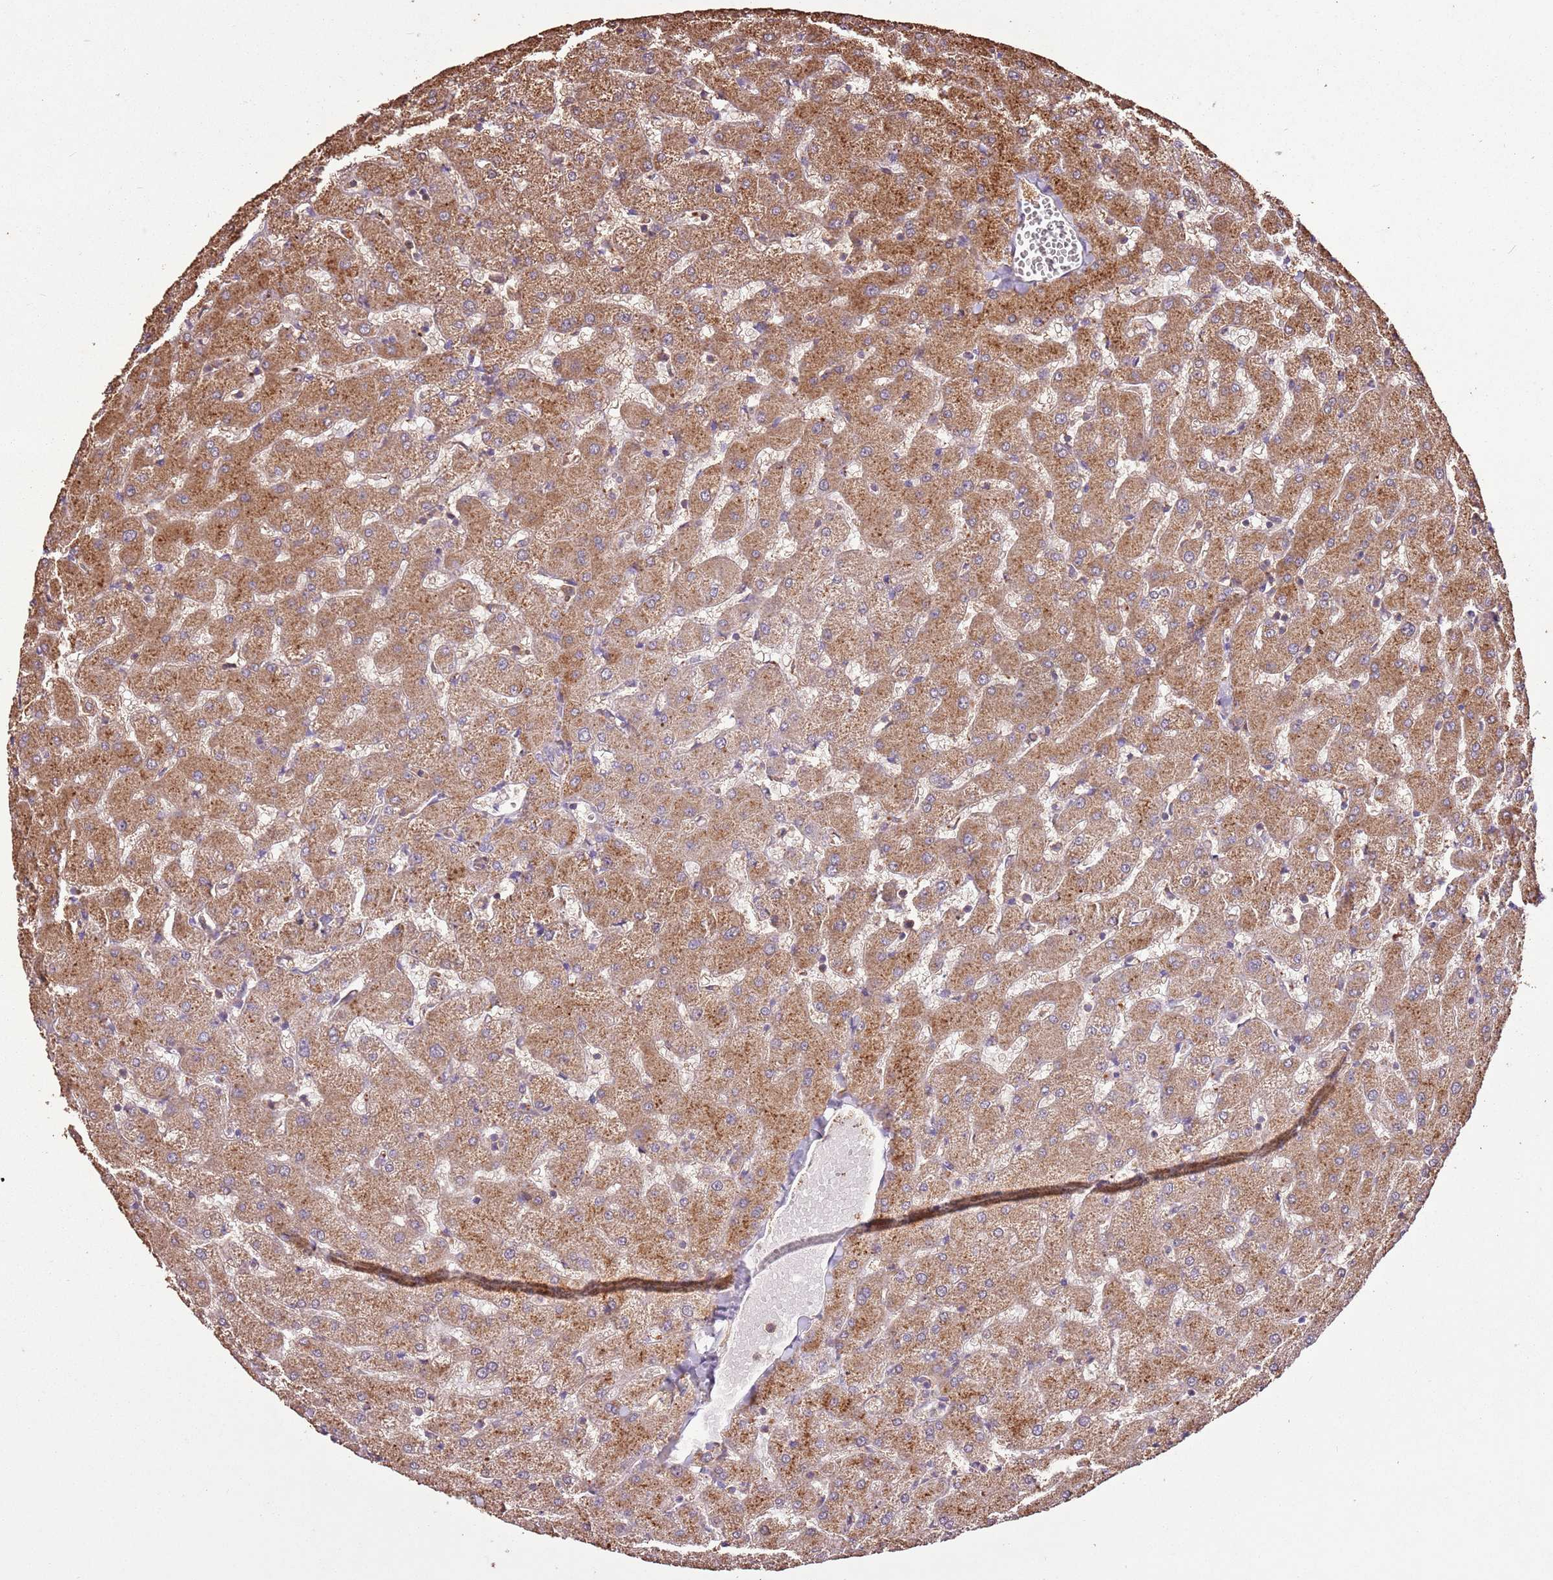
{"staining": {"intensity": "weak", "quantity": "<25%", "location": "cytoplasmic/membranous"}, "tissue": "liver", "cell_type": "Cholangiocytes", "image_type": "normal", "snomed": [{"axis": "morphology", "description": "Normal tissue, NOS"}, {"axis": "topography", "description": "Liver"}], "caption": "DAB (3,3'-diaminobenzidine) immunohistochemical staining of benign liver demonstrates no significant positivity in cholangiocytes.", "gene": "ARL10", "patient": {"sex": "female", "age": 63}}